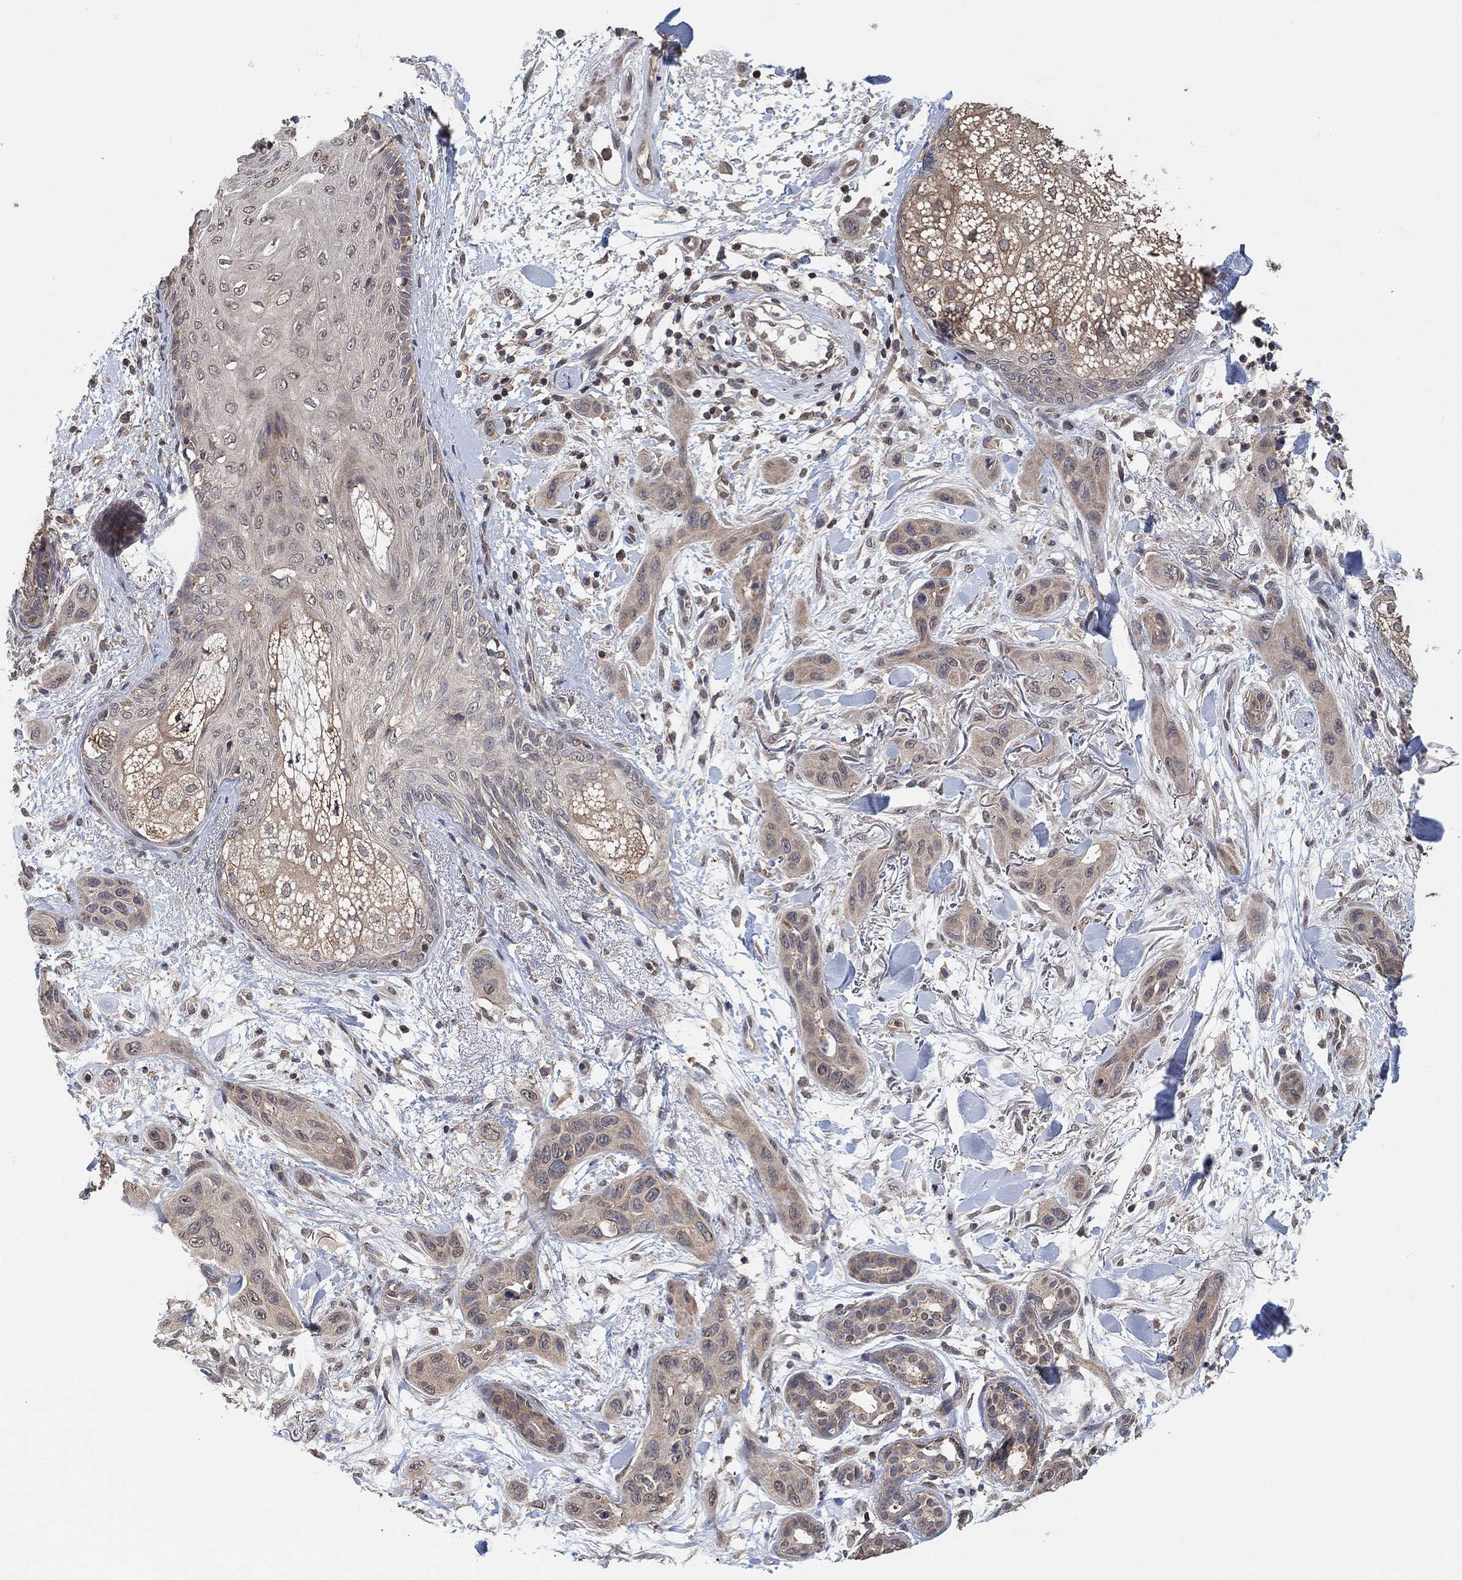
{"staining": {"intensity": "weak", "quantity": "<25%", "location": "cytoplasmic/membranous"}, "tissue": "skin cancer", "cell_type": "Tumor cells", "image_type": "cancer", "snomed": [{"axis": "morphology", "description": "Squamous cell carcinoma, NOS"}, {"axis": "topography", "description": "Skin"}], "caption": "Skin cancer (squamous cell carcinoma) was stained to show a protein in brown. There is no significant positivity in tumor cells.", "gene": "CCDC43", "patient": {"sex": "male", "age": 78}}